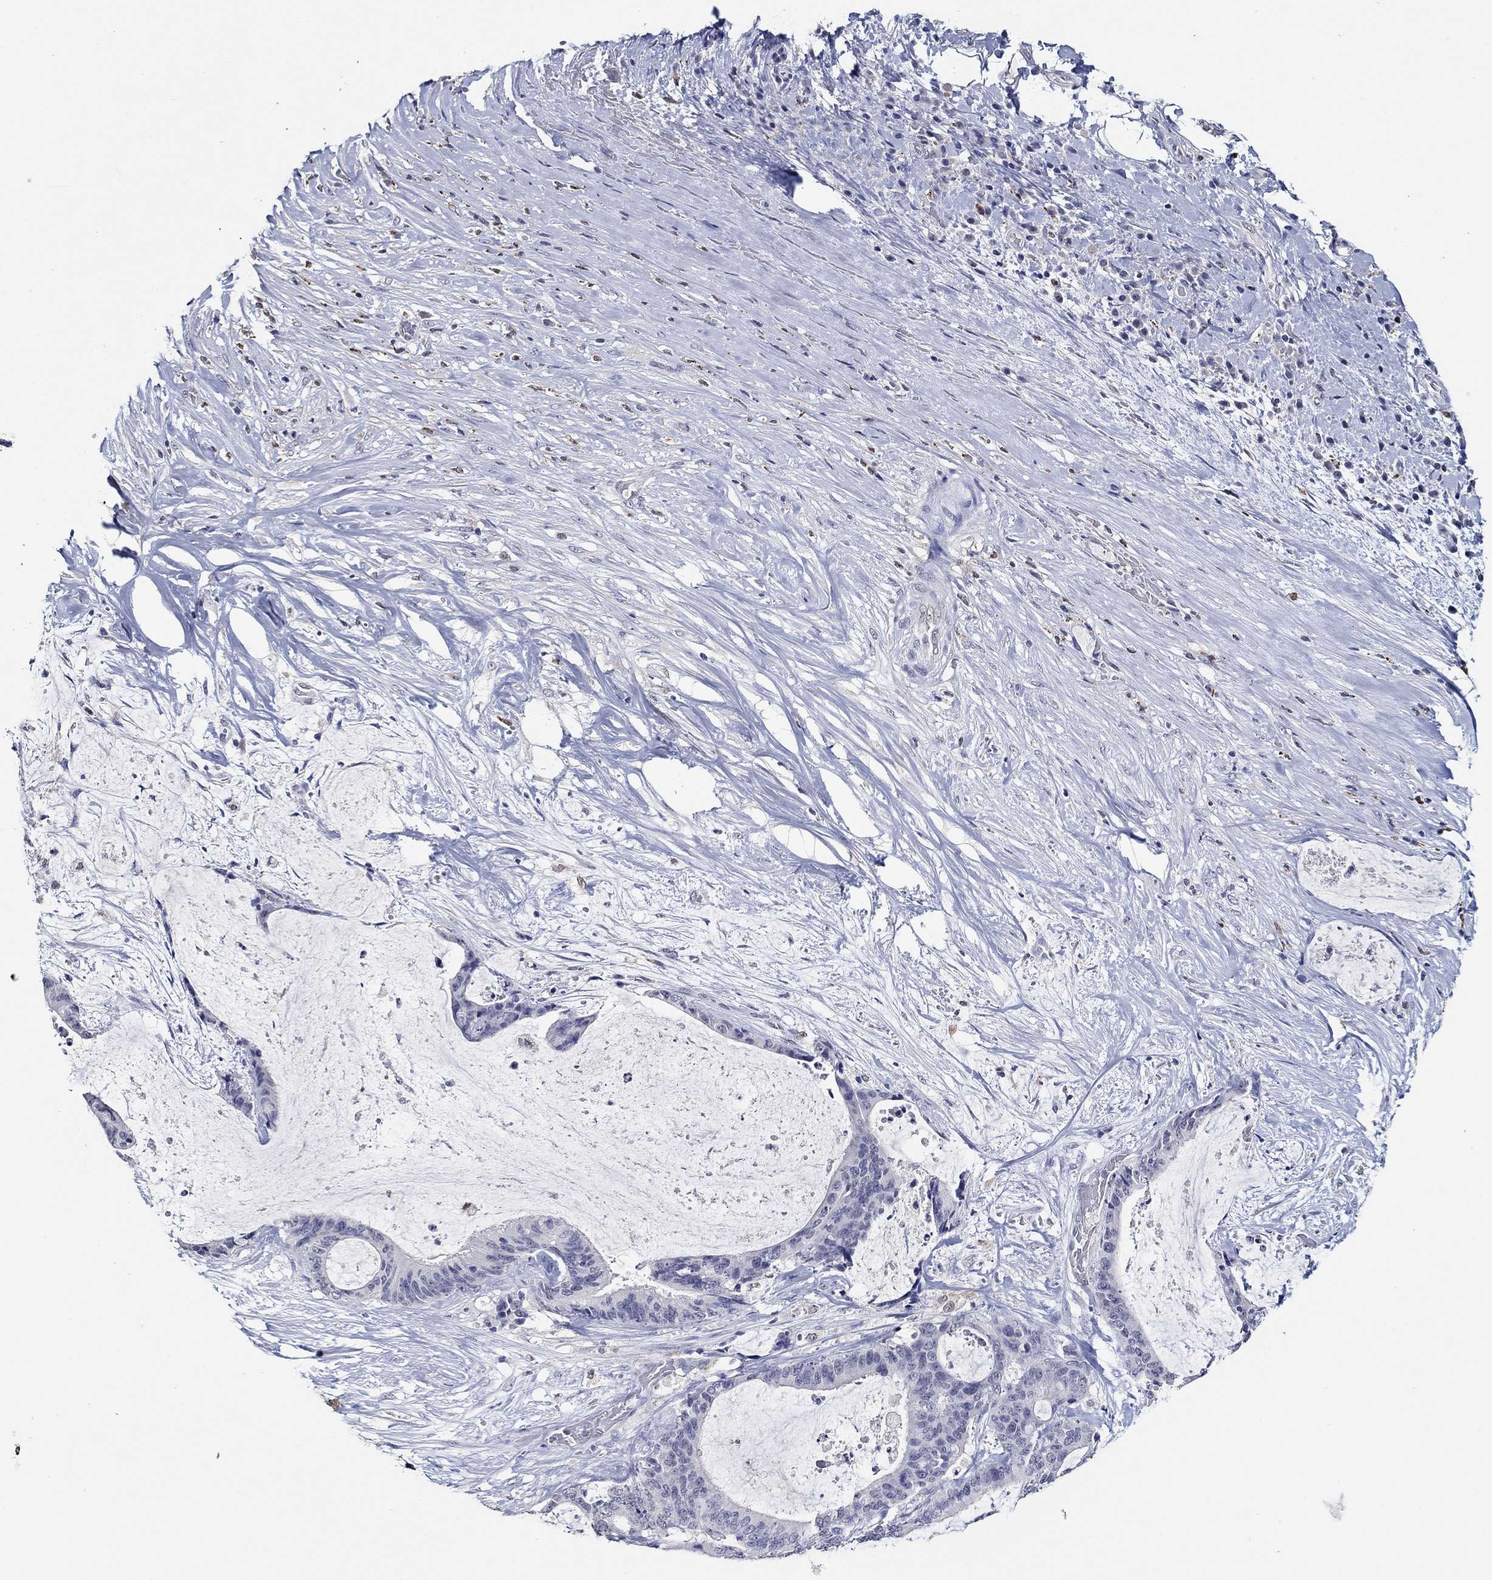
{"staining": {"intensity": "negative", "quantity": "none", "location": "none"}, "tissue": "liver cancer", "cell_type": "Tumor cells", "image_type": "cancer", "snomed": [{"axis": "morphology", "description": "Cholangiocarcinoma"}, {"axis": "topography", "description": "Liver"}], "caption": "This is an immunohistochemistry (IHC) photomicrograph of liver cancer. There is no positivity in tumor cells.", "gene": "GATA2", "patient": {"sex": "female", "age": 73}}